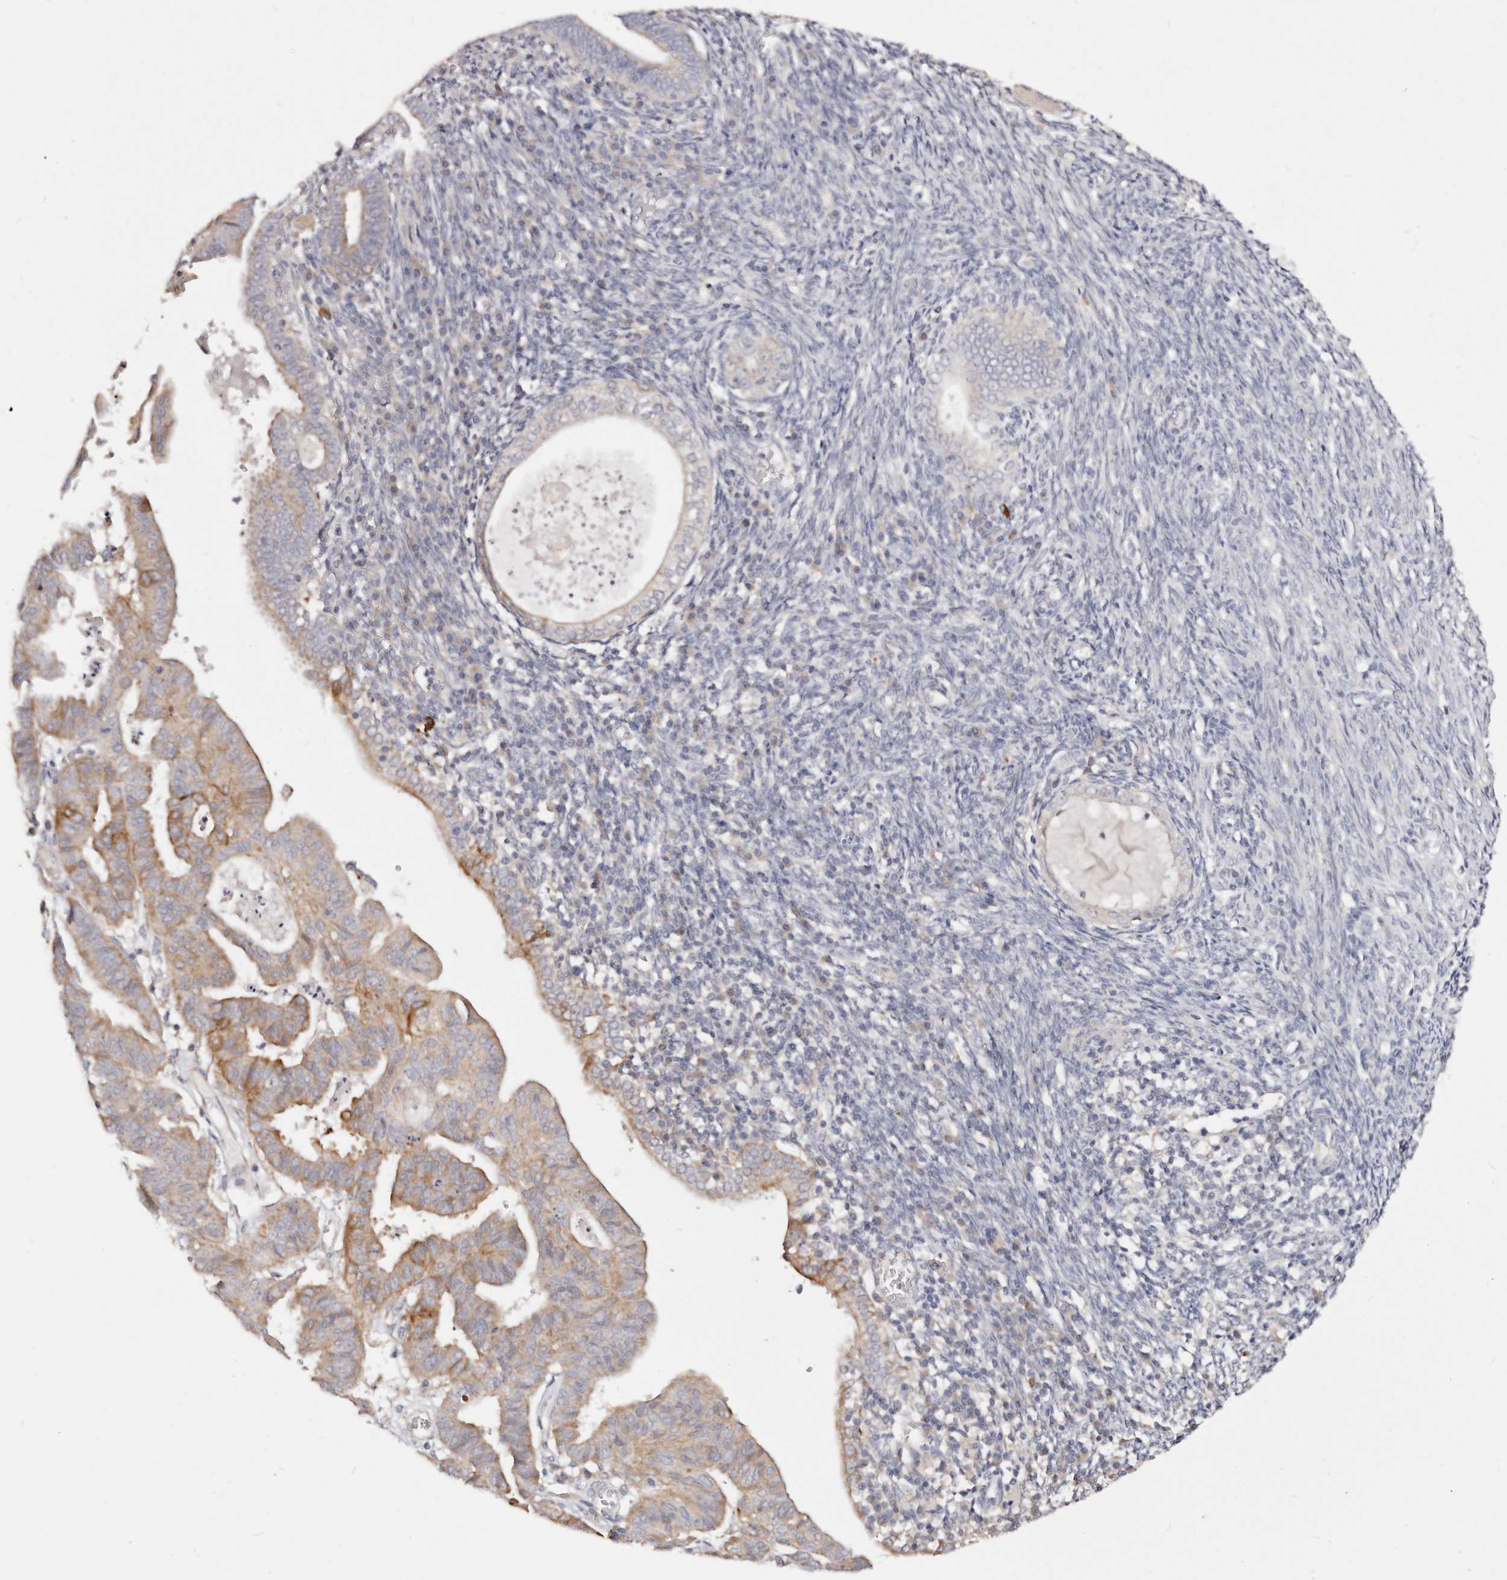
{"staining": {"intensity": "moderate", "quantity": "25%-75%", "location": "cytoplasmic/membranous"}, "tissue": "endometrial cancer", "cell_type": "Tumor cells", "image_type": "cancer", "snomed": [{"axis": "morphology", "description": "Adenocarcinoma, NOS"}, {"axis": "topography", "description": "Uterus"}], "caption": "Protein expression analysis of human endometrial adenocarcinoma reveals moderate cytoplasmic/membranous staining in approximately 25%-75% of tumor cells.", "gene": "VIPAS39", "patient": {"sex": "female", "age": 77}}